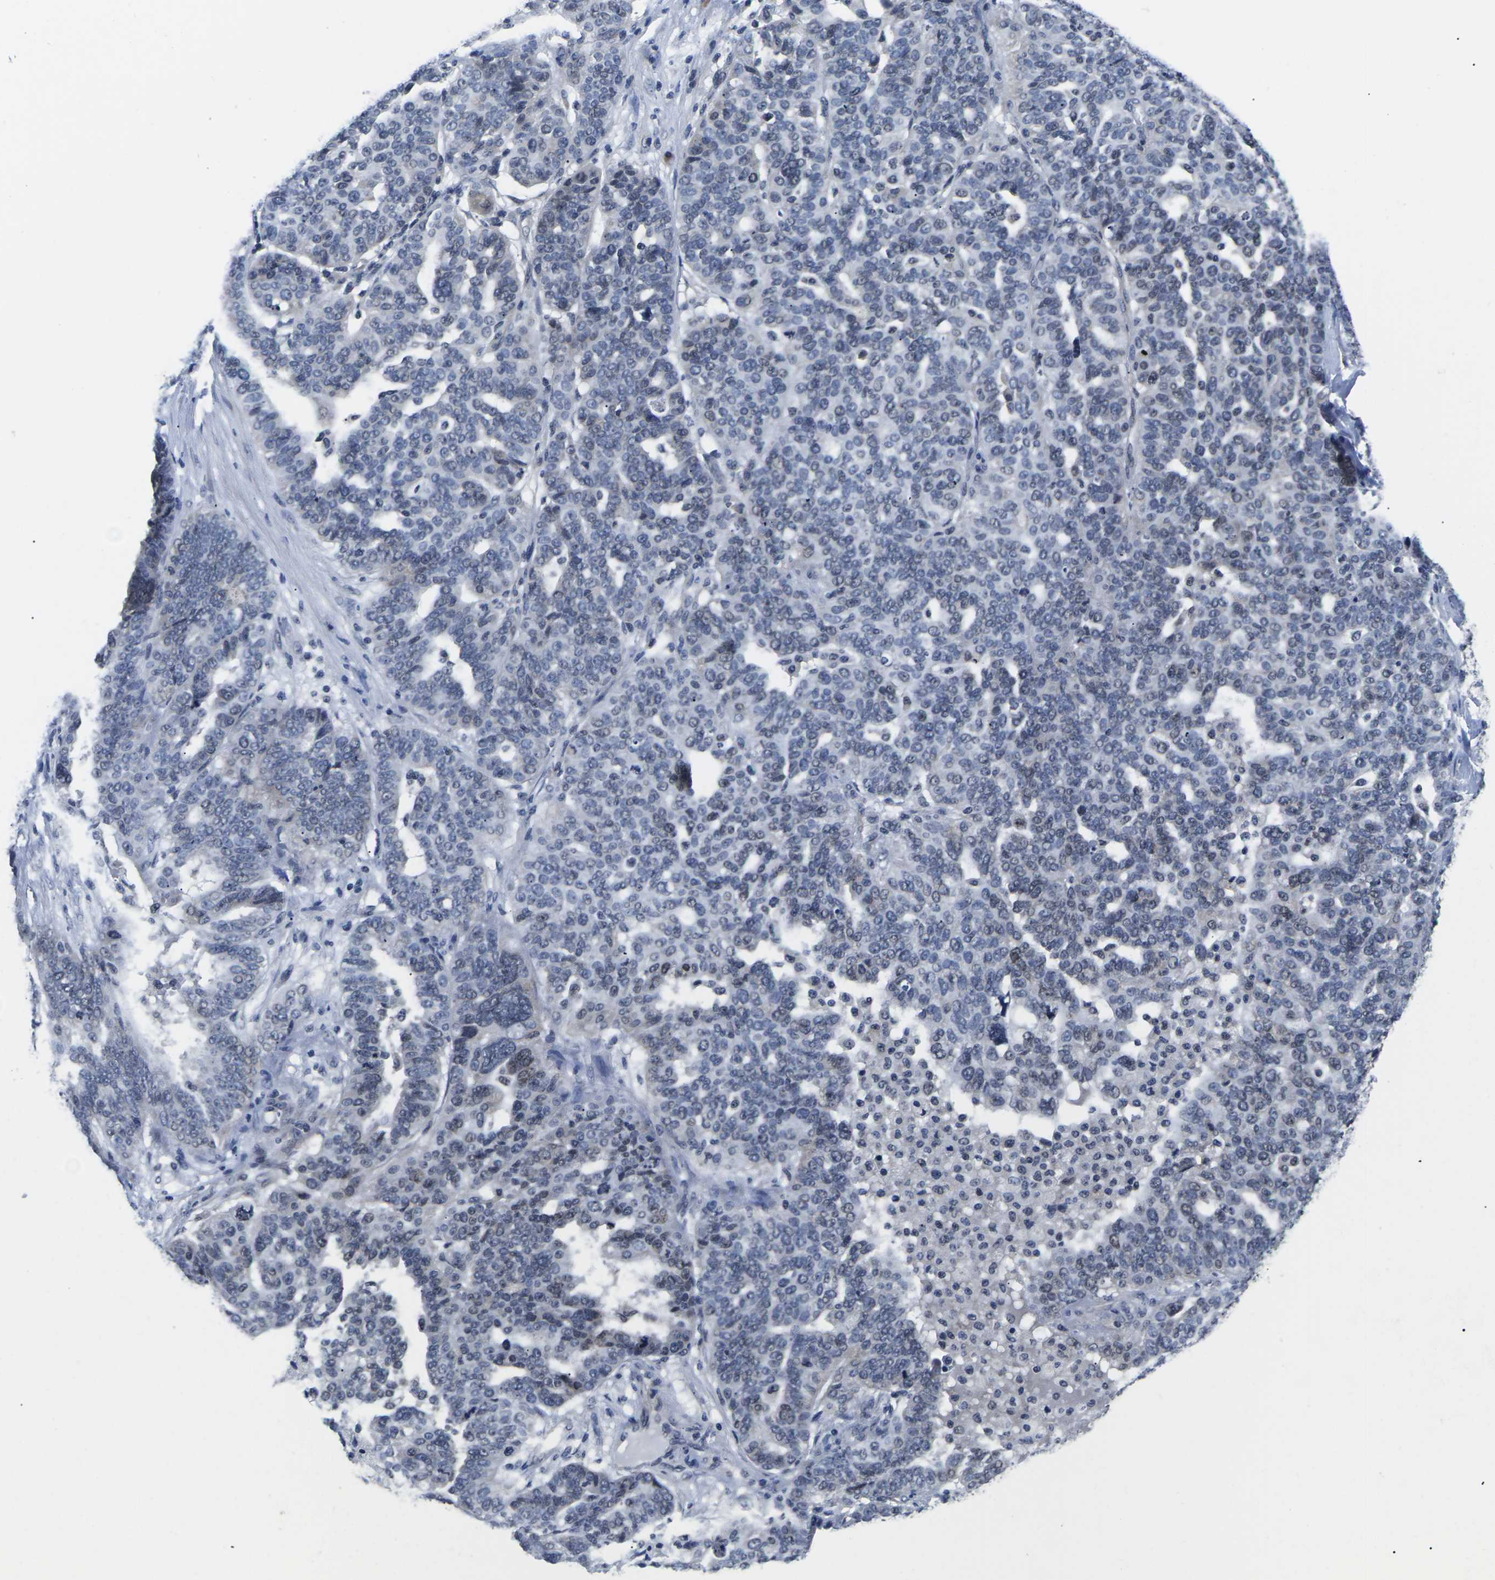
{"staining": {"intensity": "negative", "quantity": "none", "location": "none"}, "tissue": "ovarian cancer", "cell_type": "Tumor cells", "image_type": "cancer", "snomed": [{"axis": "morphology", "description": "Cystadenocarcinoma, serous, NOS"}, {"axis": "topography", "description": "Ovary"}], "caption": "This is an immunohistochemistry micrograph of serous cystadenocarcinoma (ovarian). There is no expression in tumor cells.", "gene": "ST6GAL2", "patient": {"sex": "female", "age": 59}}